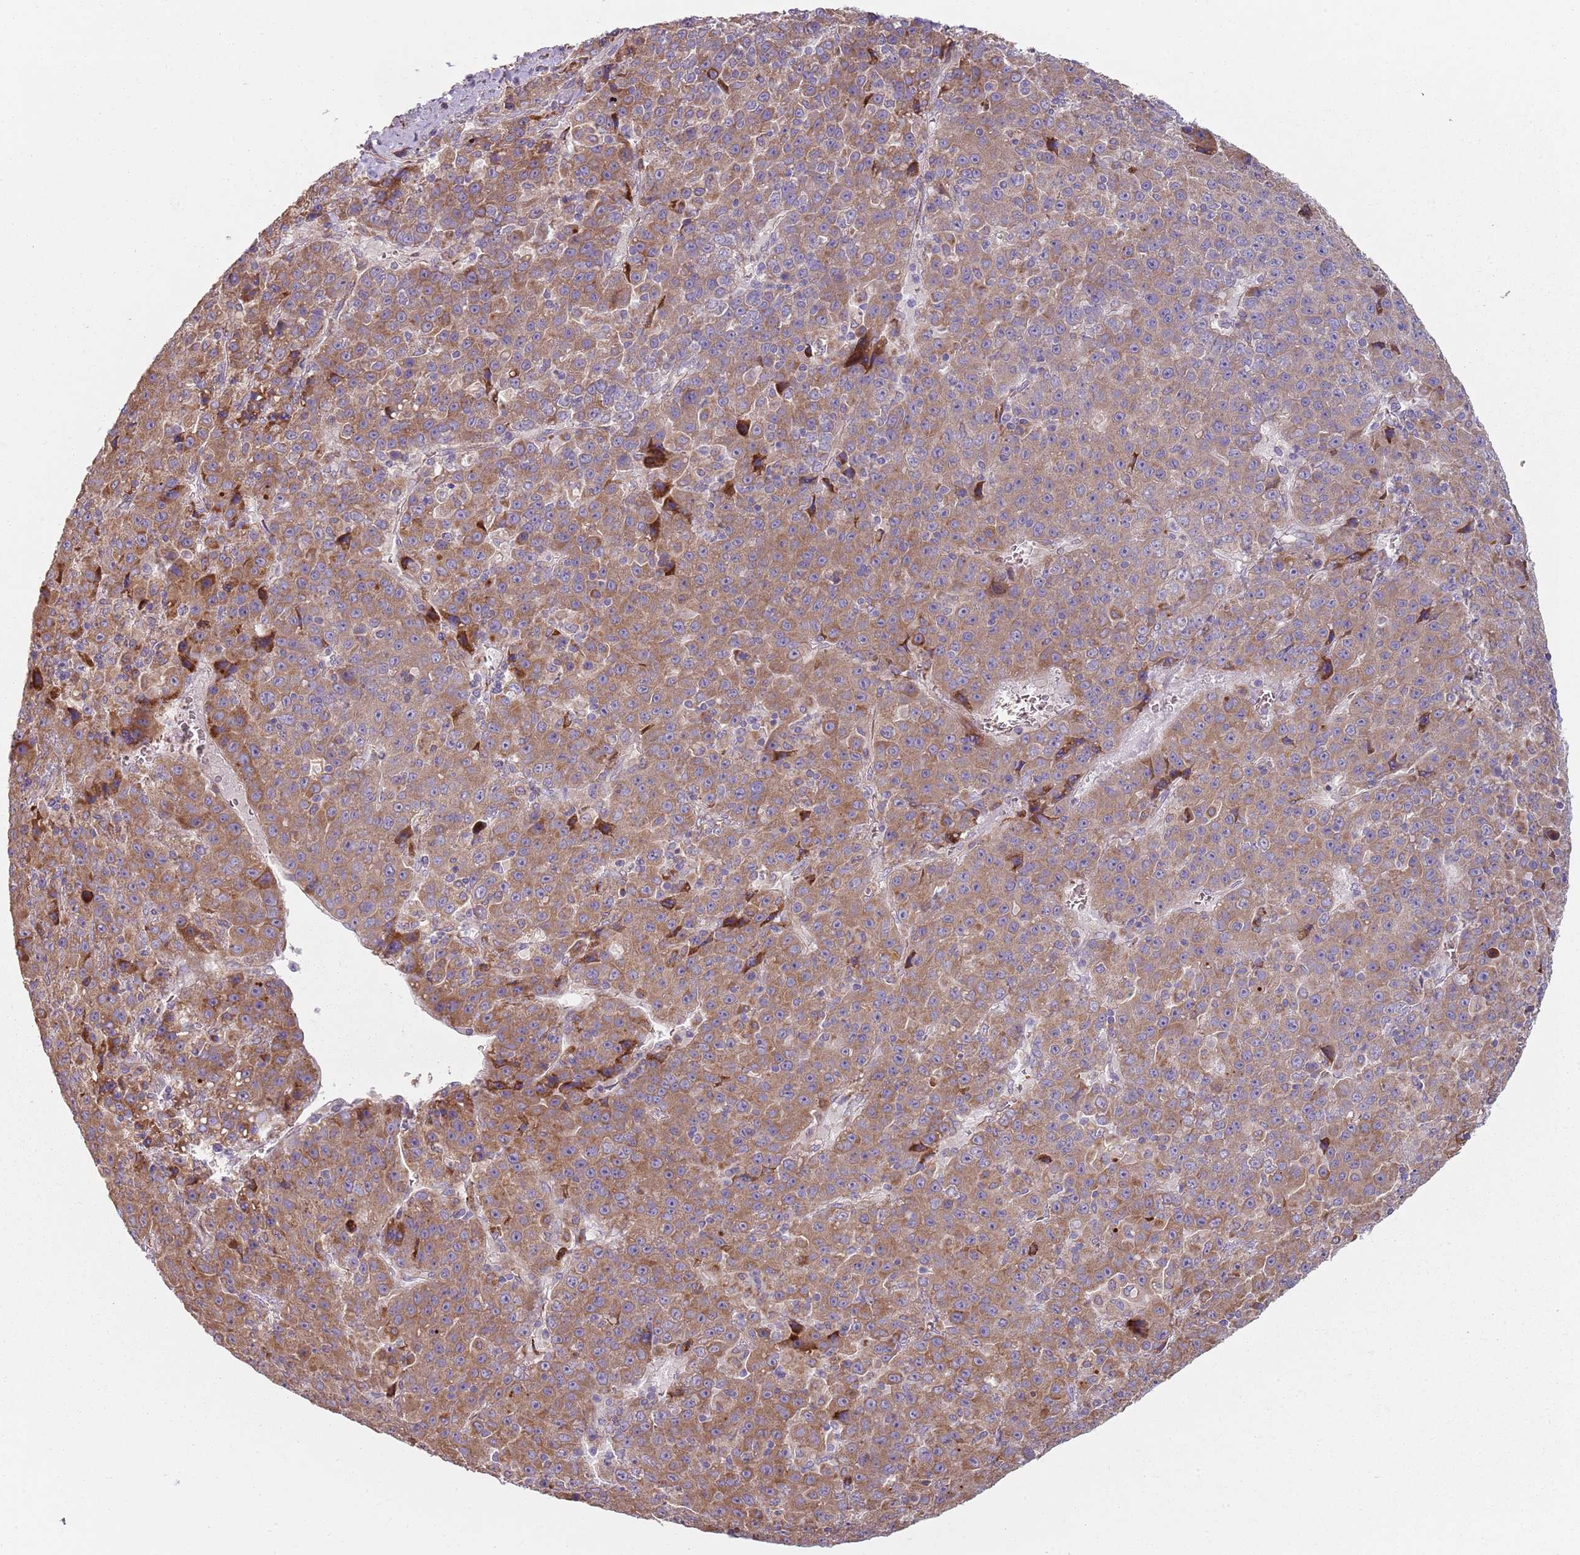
{"staining": {"intensity": "moderate", "quantity": ">75%", "location": "cytoplasmic/membranous"}, "tissue": "liver cancer", "cell_type": "Tumor cells", "image_type": "cancer", "snomed": [{"axis": "morphology", "description": "Carcinoma, Hepatocellular, NOS"}, {"axis": "topography", "description": "Liver"}], "caption": "Hepatocellular carcinoma (liver) stained for a protein reveals moderate cytoplasmic/membranous positivity in tumor cells. The staining was performed using DAB (3,3'-diaminobenzidine), with brown indicating positive protein expression. Nuclei are stained blue with hematoxylin.", "gene": "SPATA2", "patient": {"sex": "female", "age": 53}}